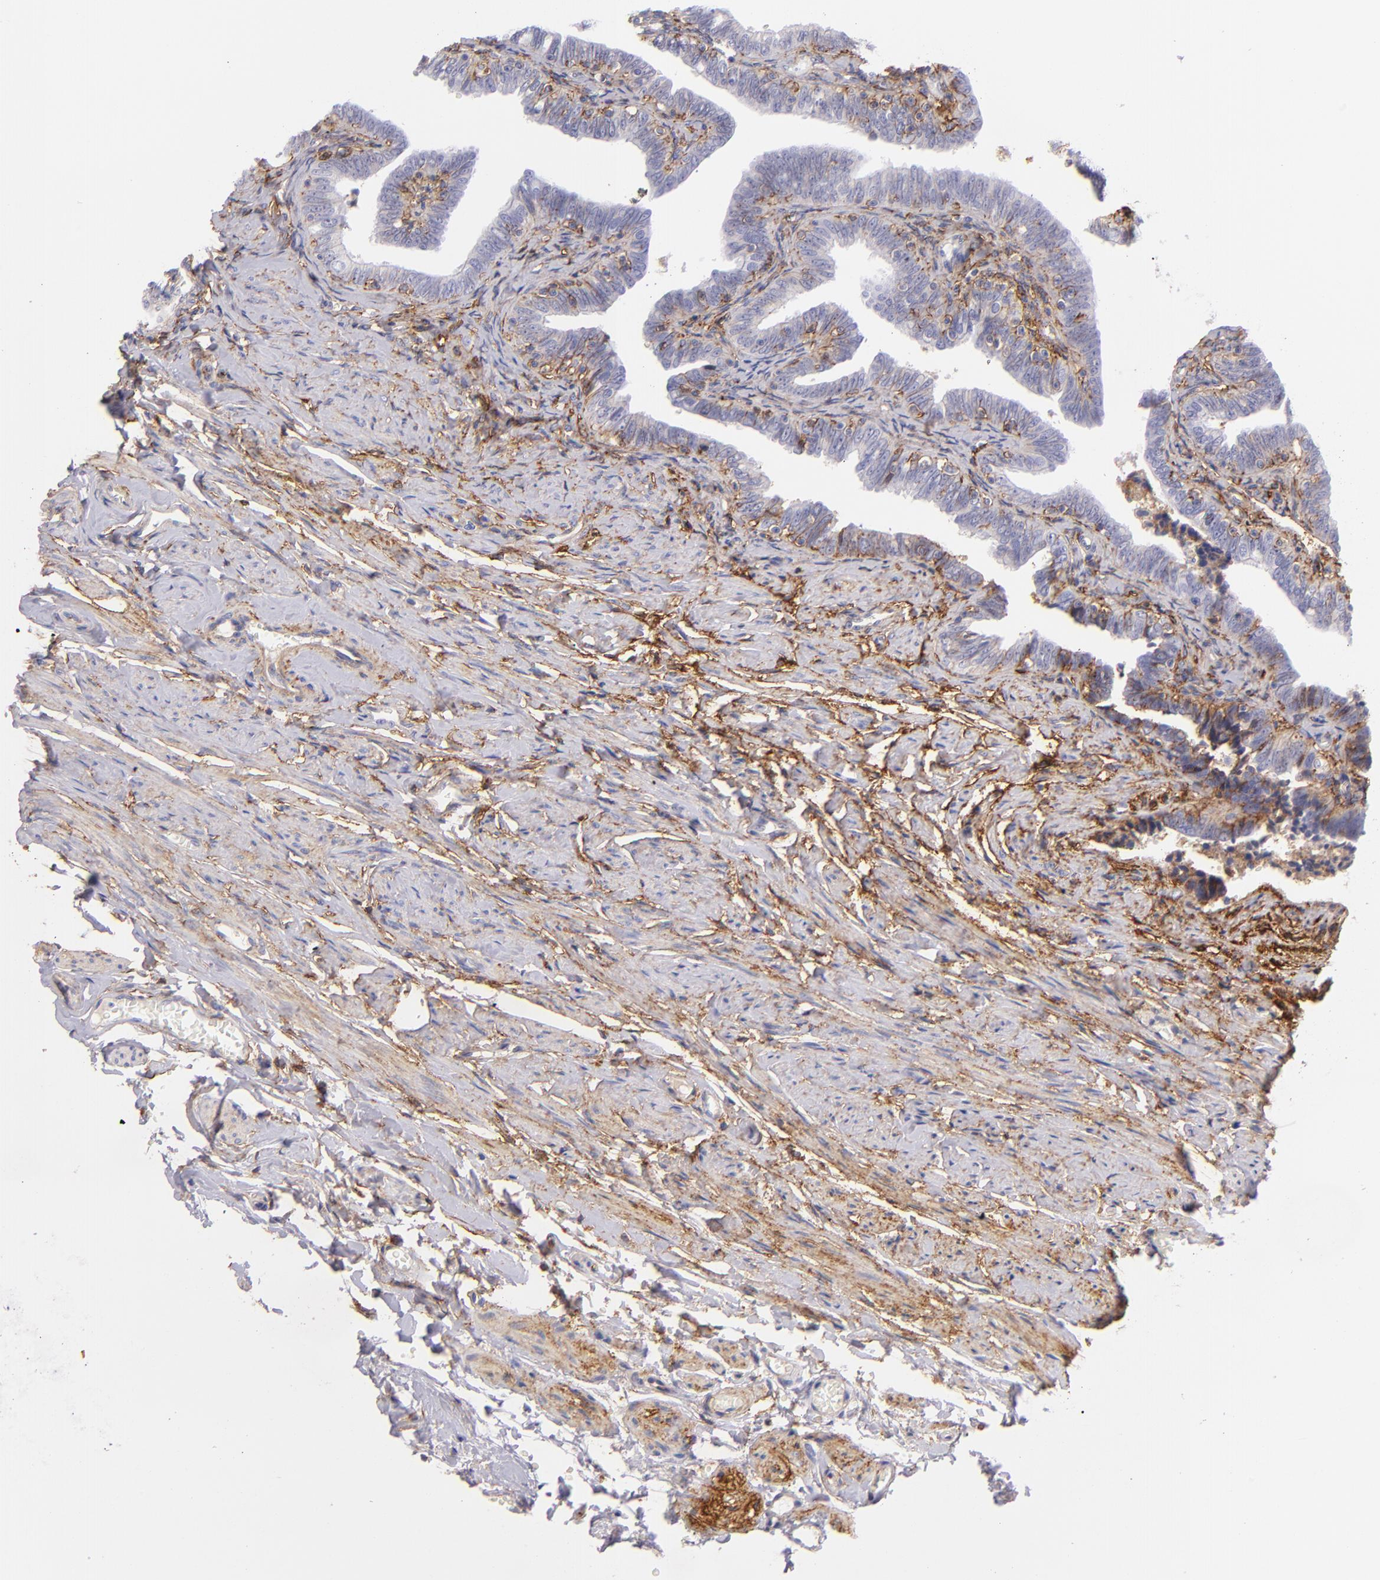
{"staining": {"intensity": "negative", "quantity": "none", "location": "none"}, "tissue": "fallopian tube", "cell_type": "Glandular cells", "image_type": "normal", "snomed": [{"axis": "morphology", "description": "Normal tissue, NOS"}, {"axis": "topography", "description": "Fallopian tube"}, {"axis": "topography", "description": "Ovary"}], "caption": "The micrograph shows no significant expression in glandular cells of fallopian tube. The staining was performed using DAB (3,3'-diaminobenzidine) to visualize the protein expression in brown, while the nuclei were stained in blue with hematoxylin (Magnification: 20x).", "gene": "CD81", "patient": {"sex": "female", "age": 69}}